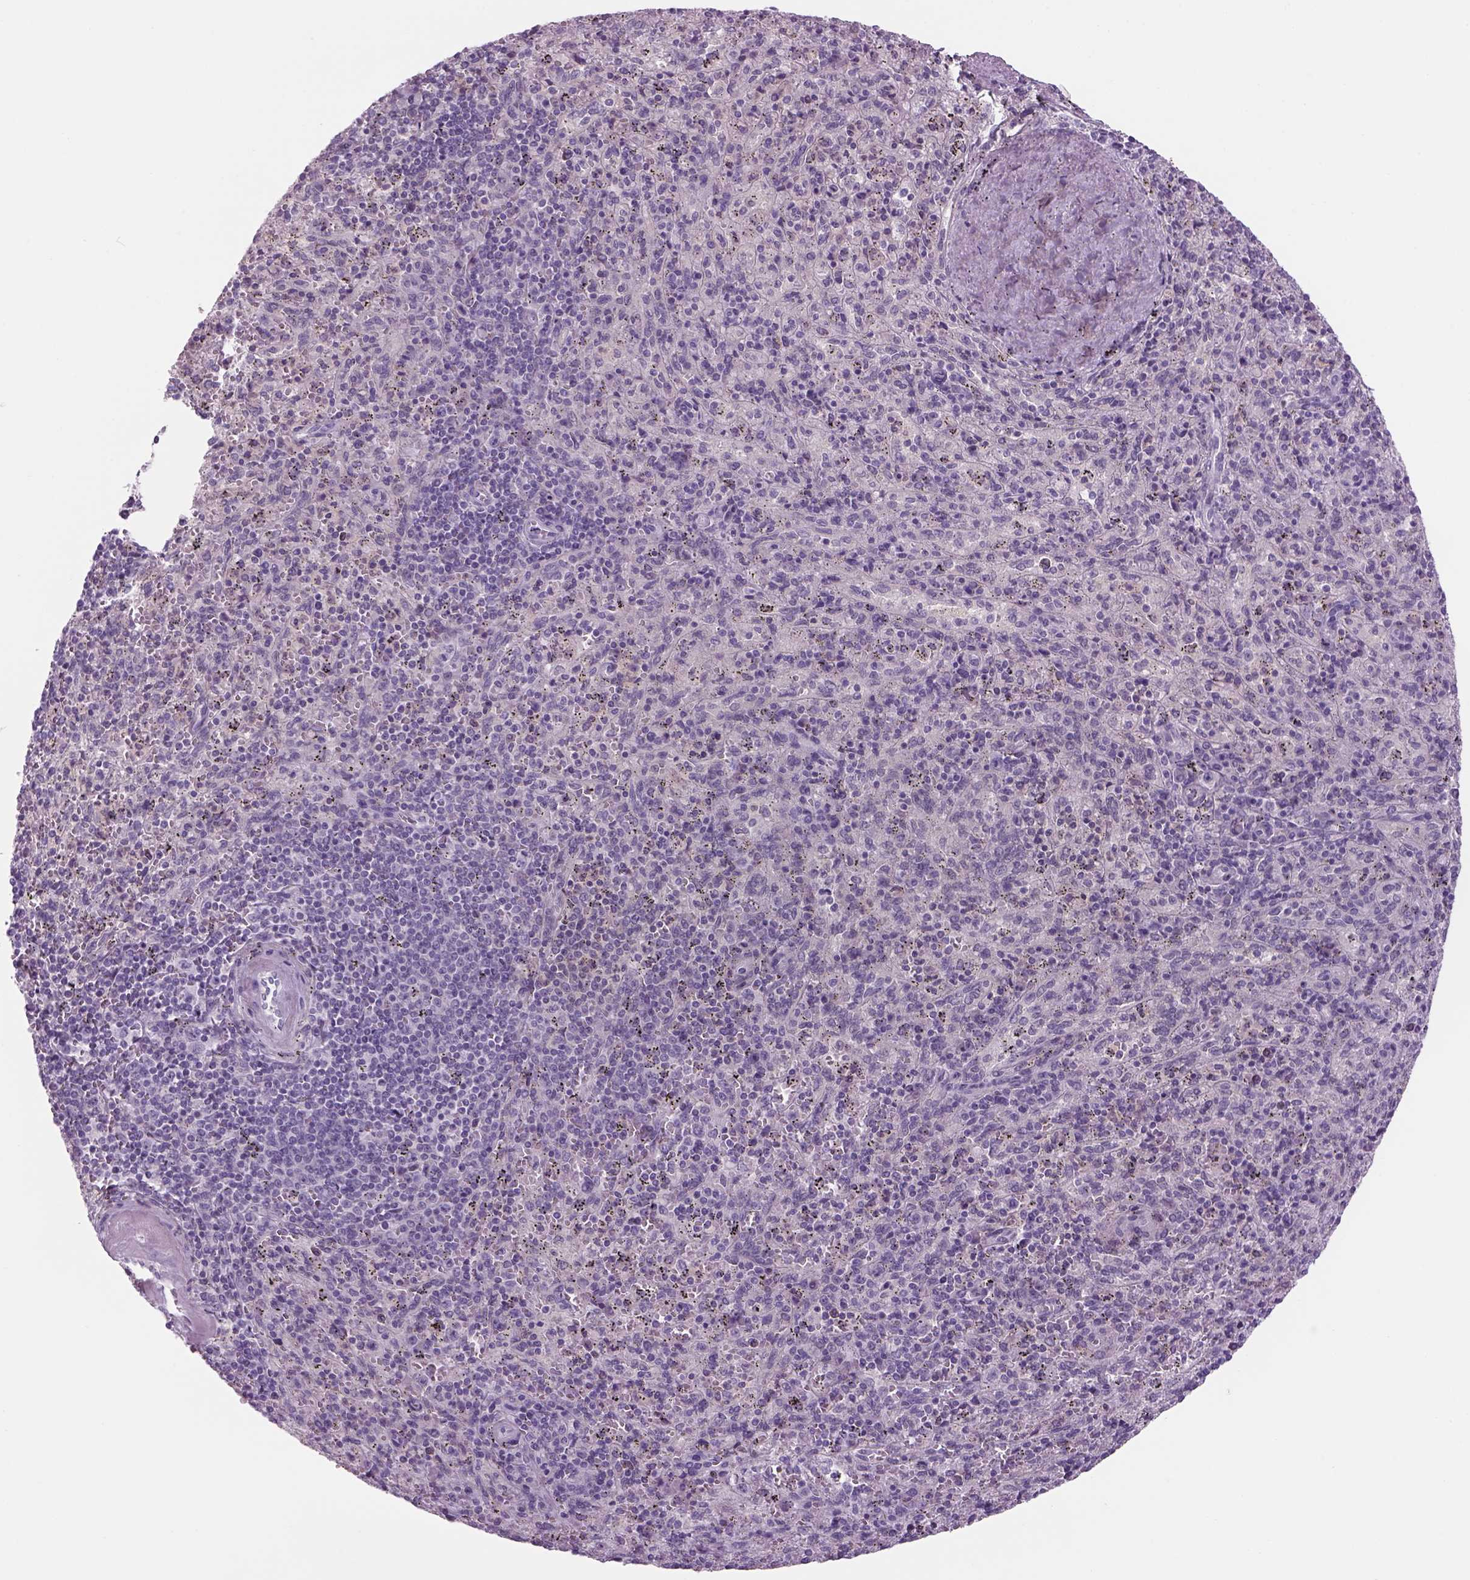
{"staining": {"intensity": "negative", "quantity": "none", "location": "none"}, "tissue": "spleen", "cell_type": "Cells in red pulp", "image_type": "normal", "snomed": [{"axis": "morphology", "description": "Normal tissue, NOS"}, {"axis": "topography", "description": "Spleen"}], "caption": "Normal spleen was stained to show a protein in brown. There is no significant positivity in cells in red pulp. (DAB (3,3'-diaminobenzidine) immunohistochemistry (IHC) with hematoxylin counter stain).", "gene": "MDH1B", "patient": {"sex": "male", "age": 57}}